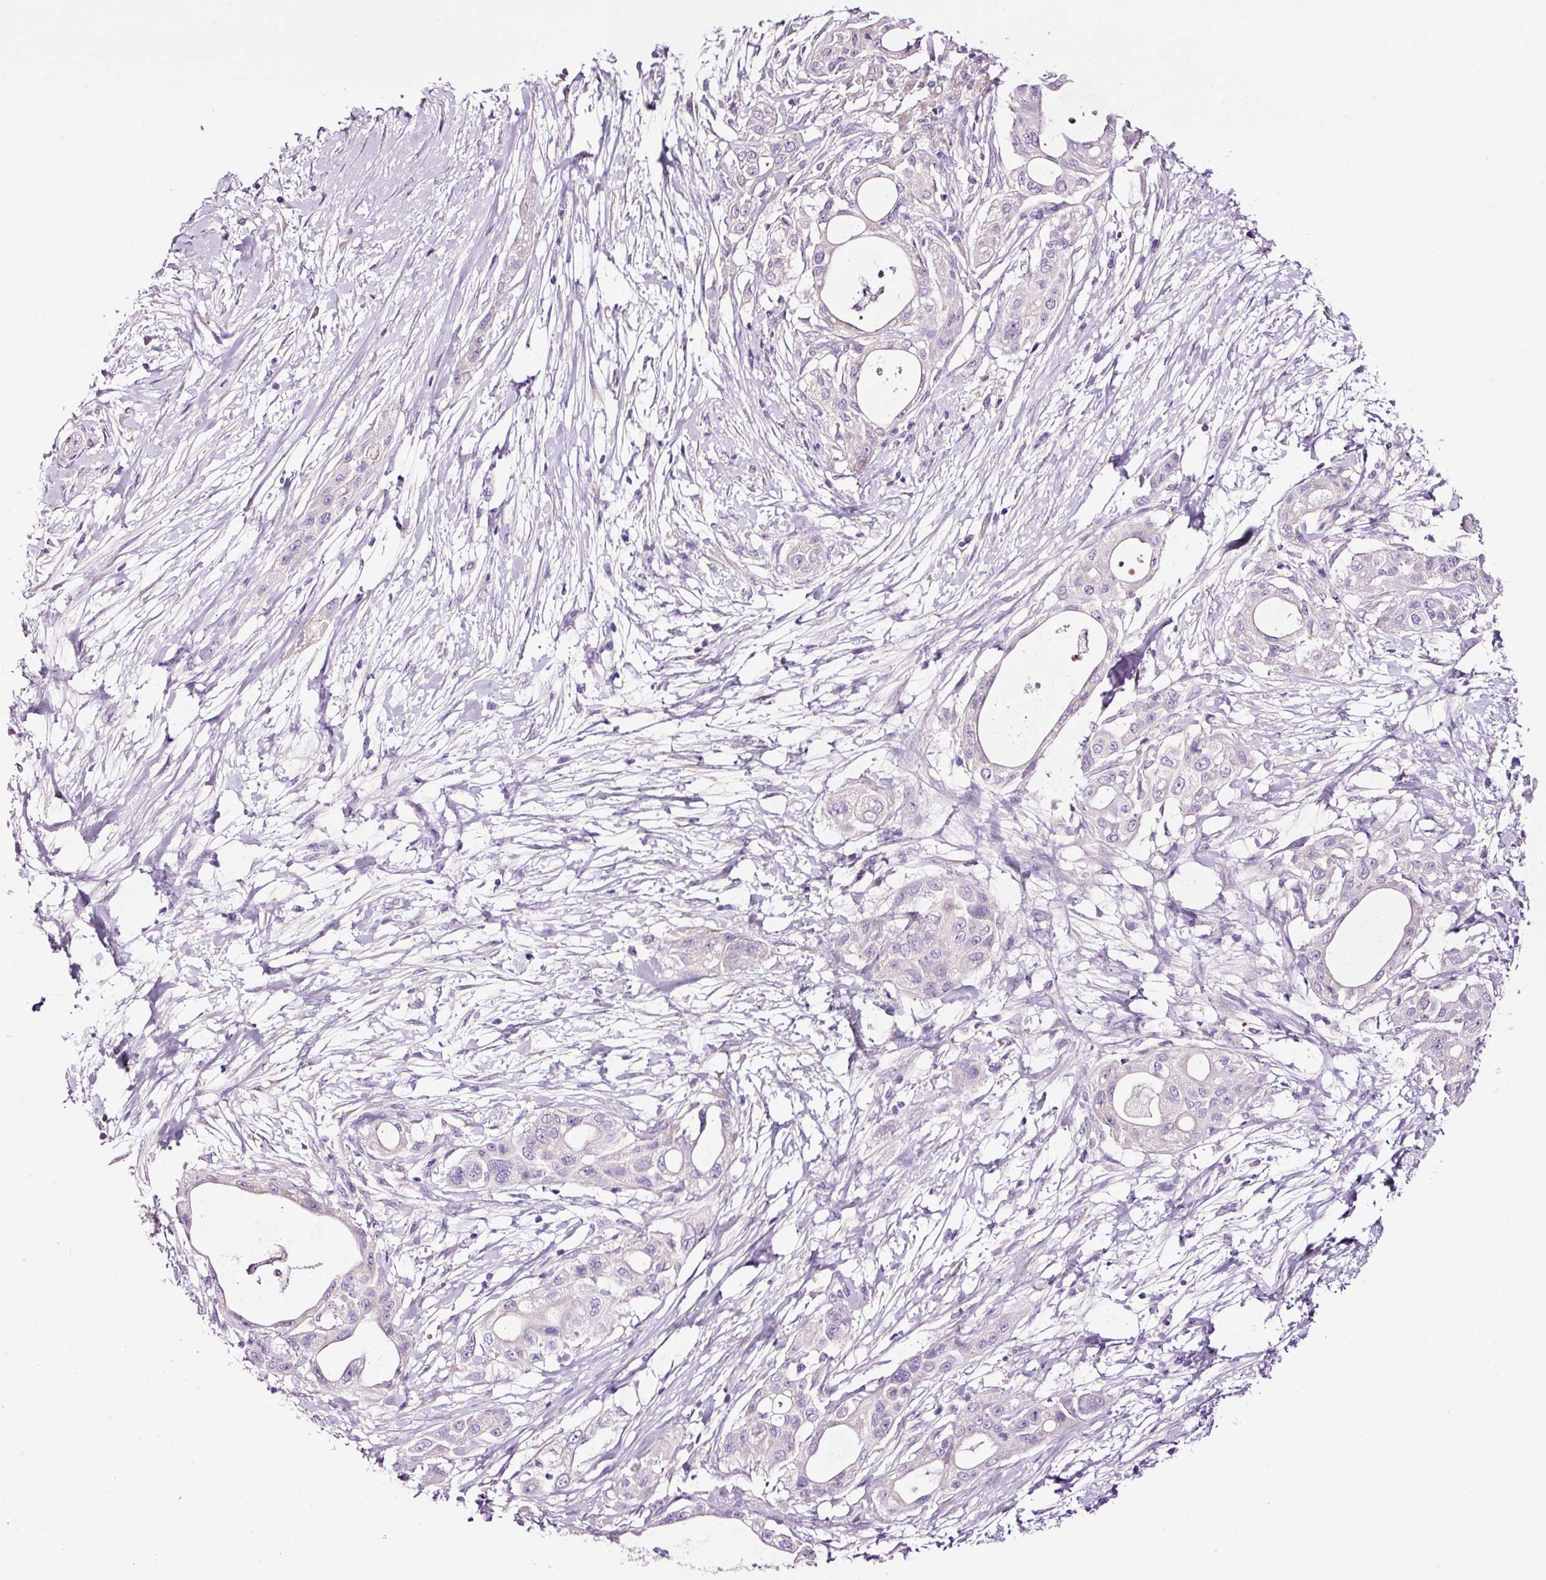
{"staining": {"intensity": "negative", "quantity": "none", "location": "none"}, "tissue": "pancreatic cancer", "cell_type": "Tumor cells", "image_type": "cancer", "snomed": [{"axis": "morphology", "description": "Adenocarcinoma, NOS"}, {"axis": "topography", "description": "Pancreas"}], "caption": "High power microscopy image of an IHC image of pancreatic adenocarcinoma, revealing no significant positivity in tumor cells.", "gene": "PAM", "patient": {"sex": "male", "age": 68}}